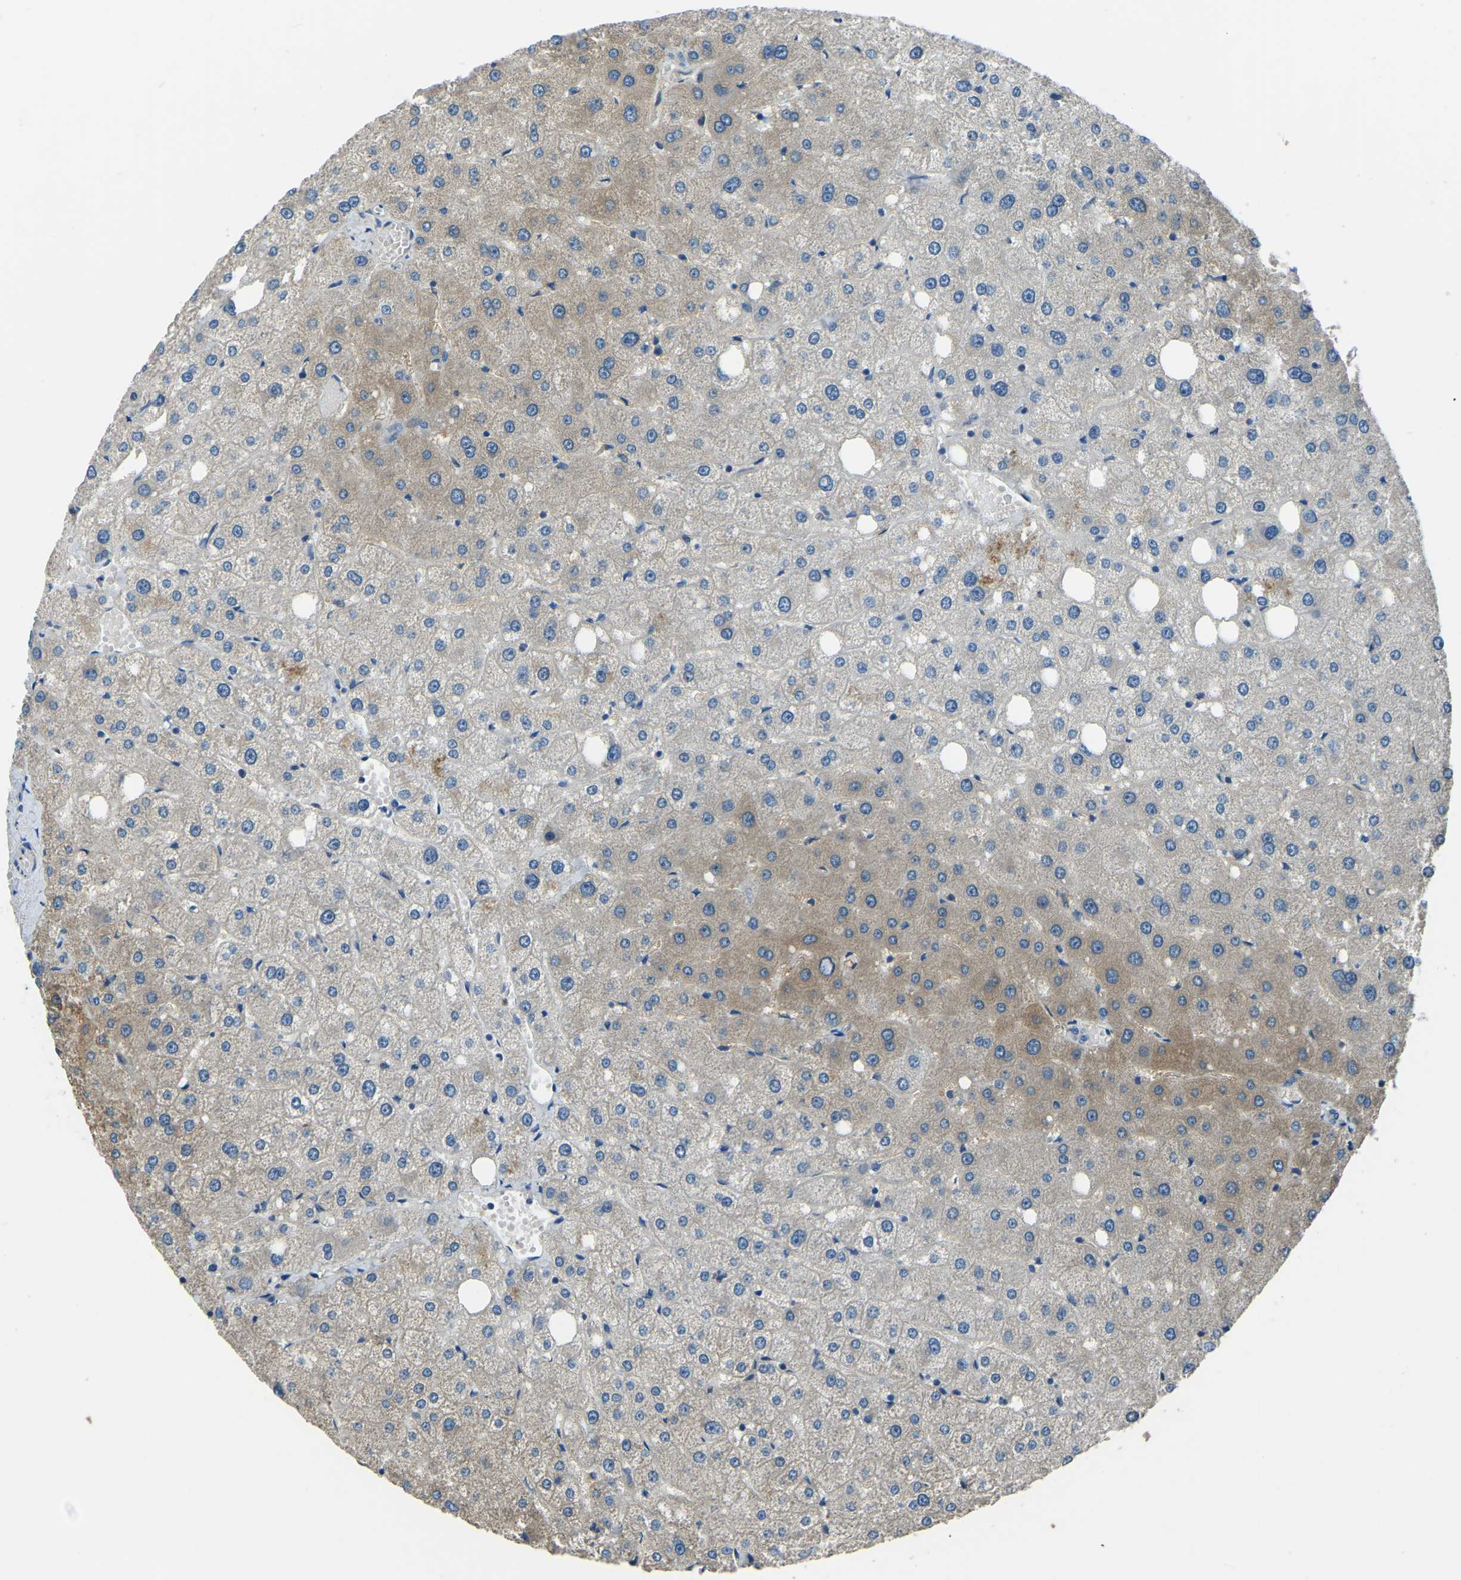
{"staining": {"intensity": "negative", "quantity": "none", "location": "none"}, "tissue": "liver", "cell_type": "Cholangiocytes", "image_type": "normal", "snomed": [{"axis": "morphology", "description": "Normal tissue, NOS"}, {"axis": "topography", "description": "Liver"}], "caption": "Image shows no protein staining in cholangiocytes of benign liver. The staining is performed using DAB brown chromogen with nuclei counter-stained in using hematoxylin.", "gene": "COL3A1", "patient": {"sex": "male", "age": 73}}